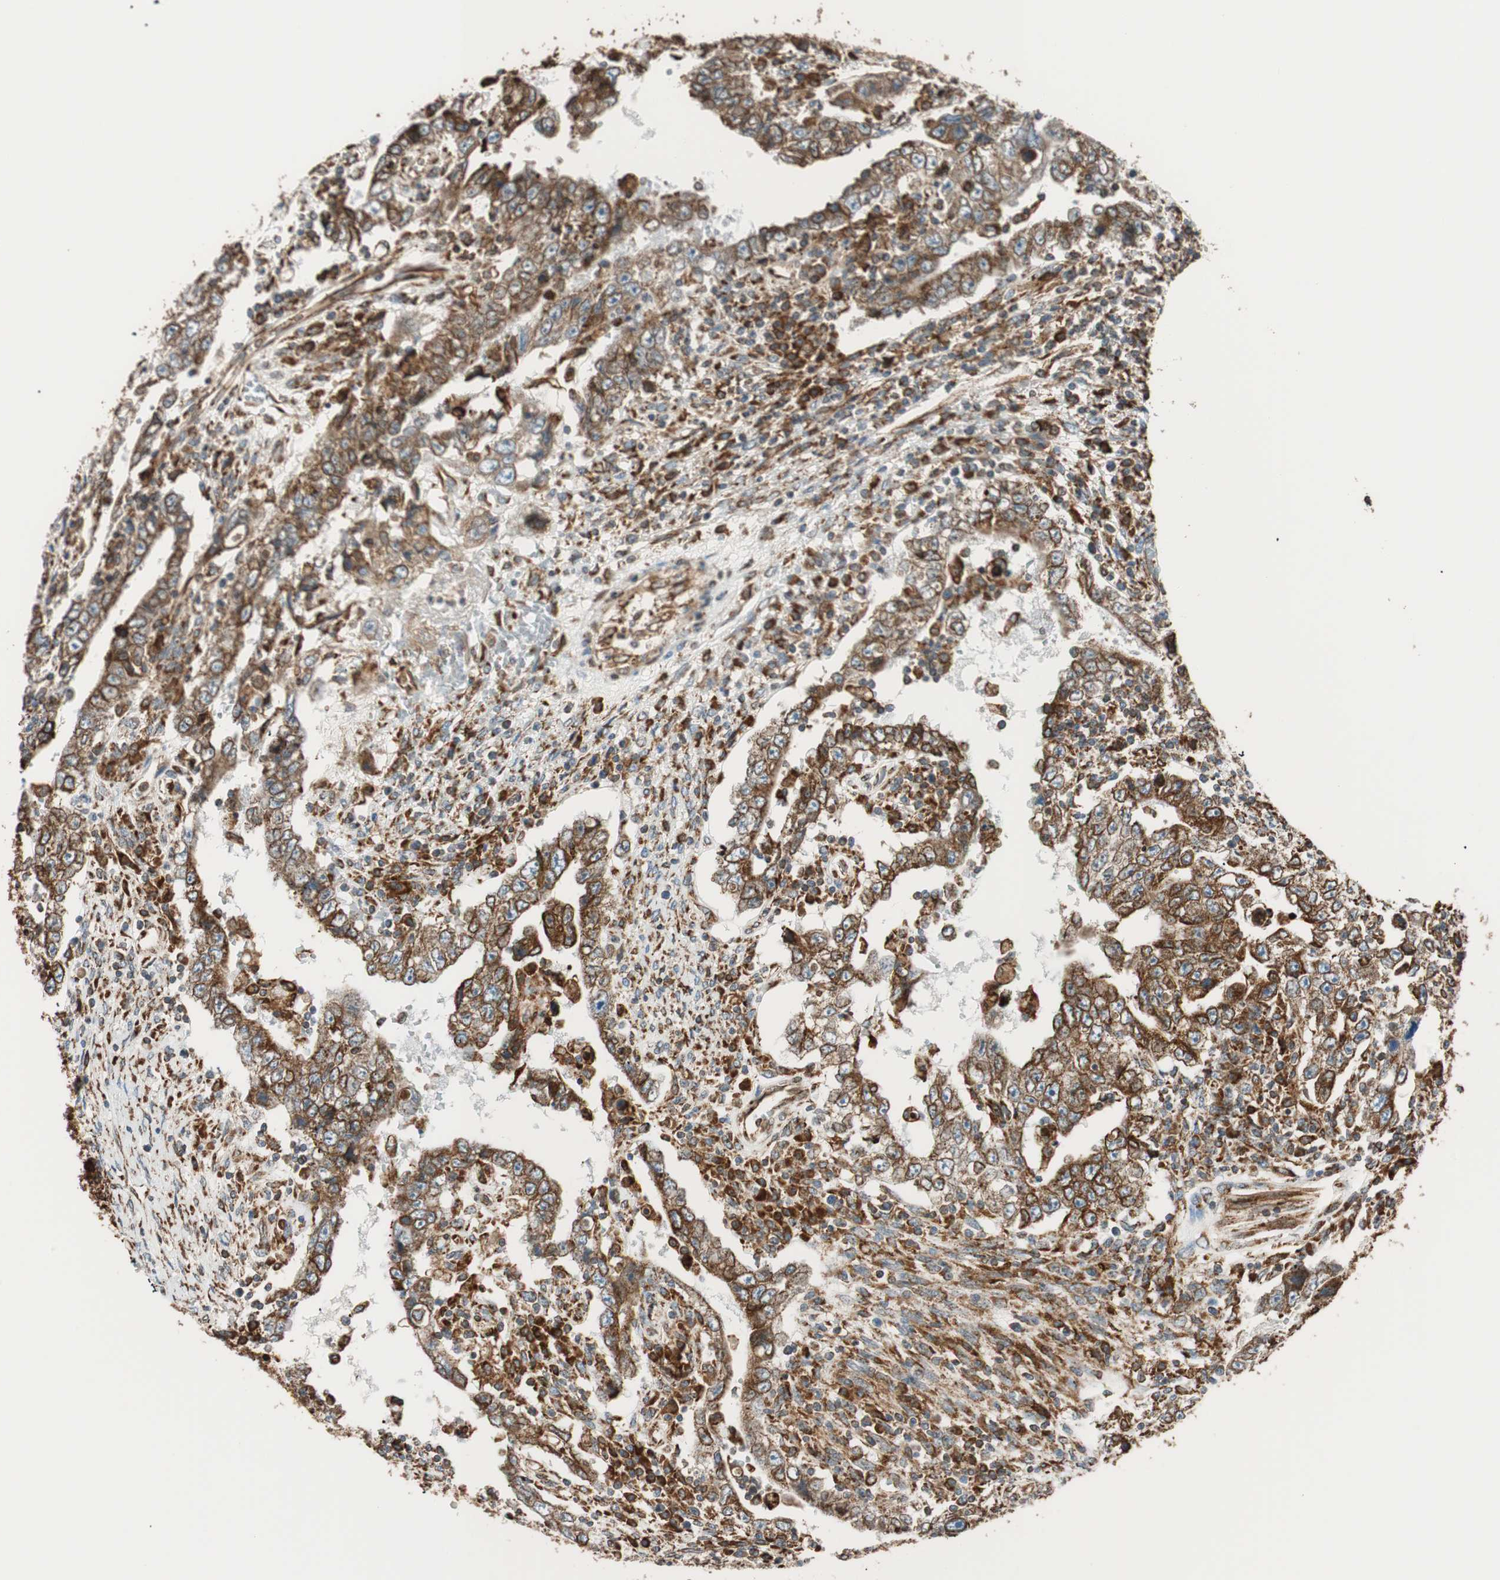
{"staining": {"intensity": "strong", "quantity": ">75%", "location": "cytoplasmic/membranous"}, "tissue": "testis cancer", "cell_type": "Tumor cells", "image_type": "cancer", "snomed": [{"axis": "morphology", "description": "Carcinoma, Embryonal, NOS"}, {"axis": "topography", "description": "Testis"}], "caption": "Strong cytoplasmic/membranous expression is identified in approximately >75% of tumor cells in testis cancer (embryonal carcinoma).", "gene": "PRKCSH", "patient": {"sex": "male", "age": 26}}